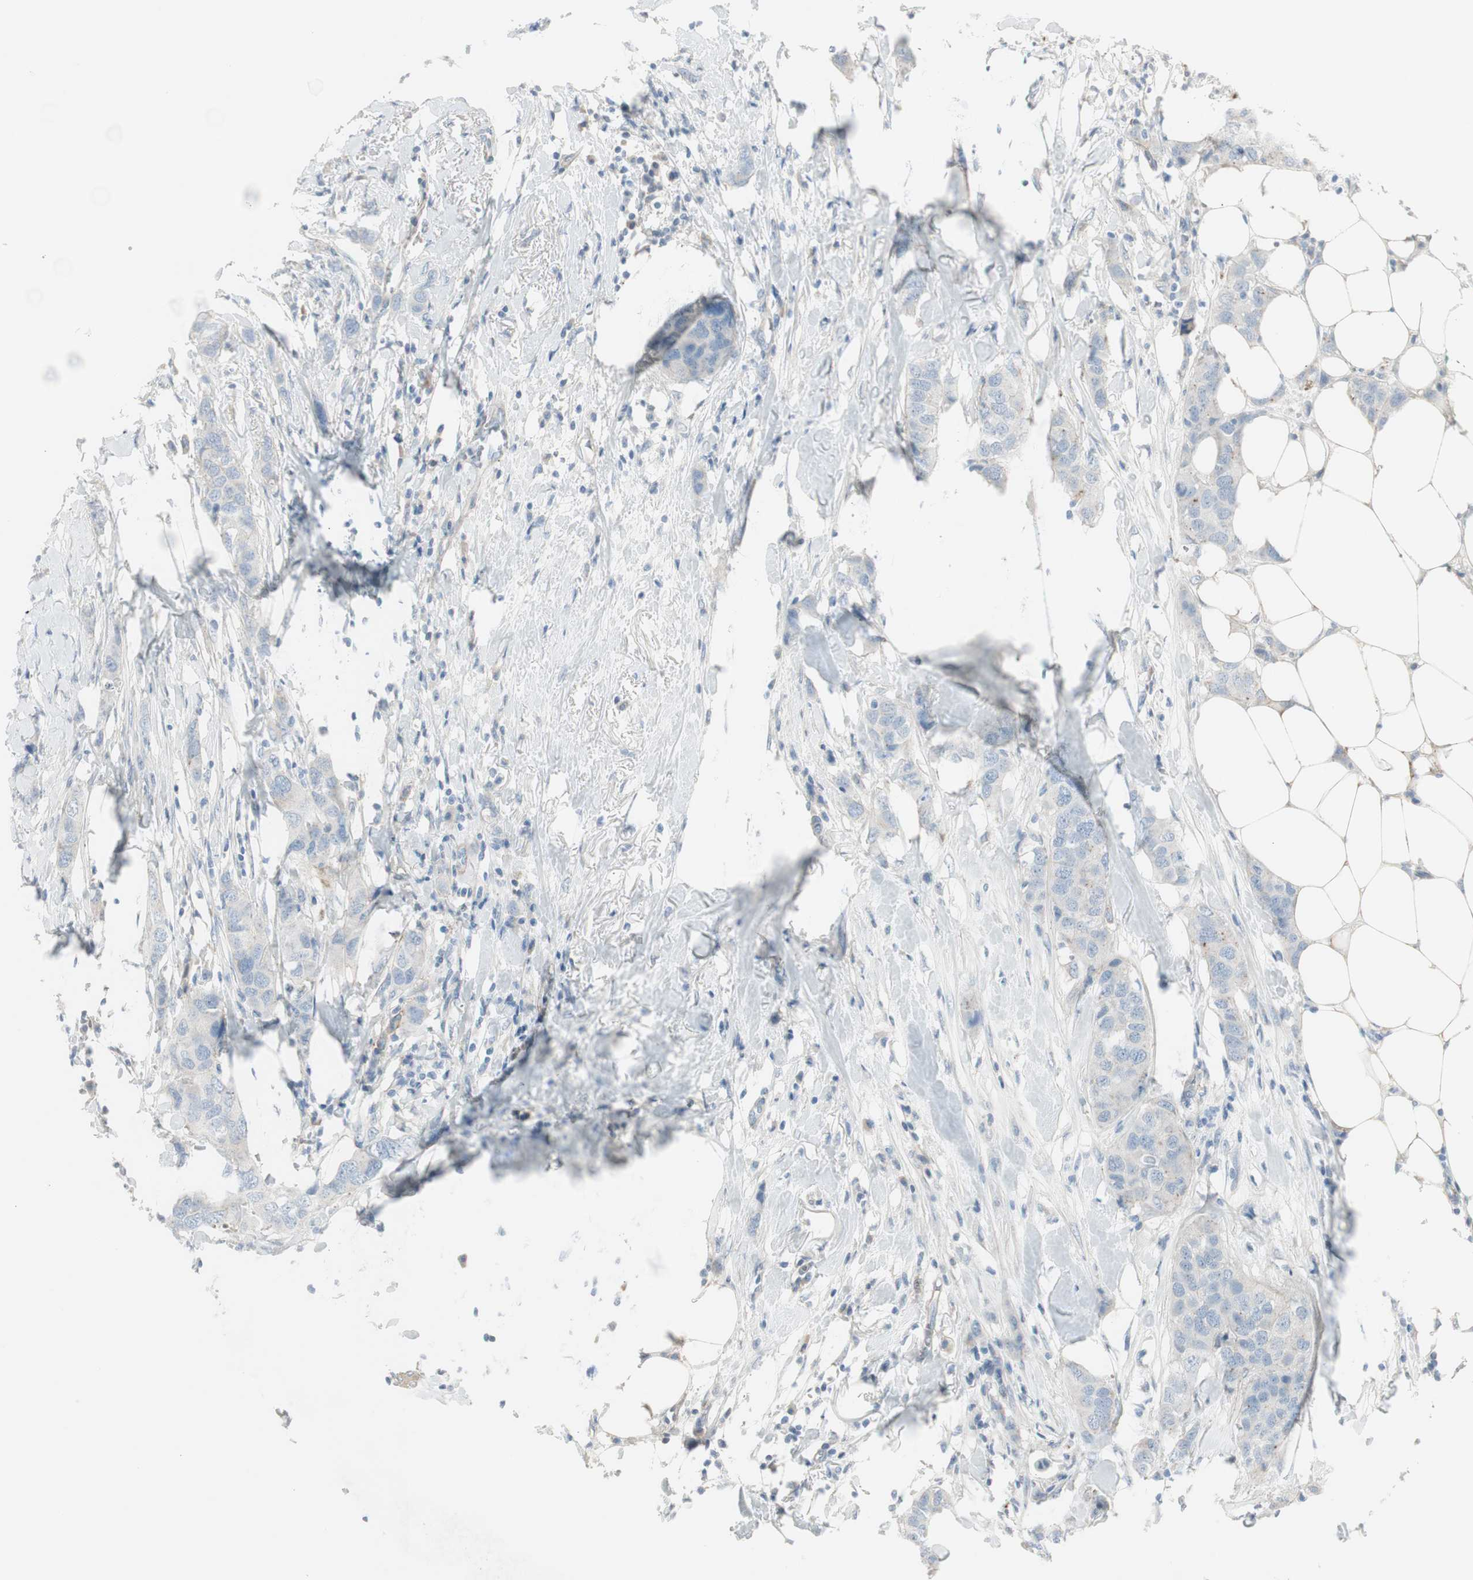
{"staining": {"intensity": "negative", "quantity": "none", "location": "none"}, "tissue": "breast cancer", "cell_type": "Tumor cells", "image_type": "cancer", "snomed": [{"axis": "morphology", "description": "Duct carcinoma"}, {"axis": "topography", "description": "Breast"}], "caption": "Tumor cells are negative for brown protein staining in breast infiltrating ductal carcinoma.", "gene": "CACNA2D1", "patient": {"sex": "female", "age": 50}}